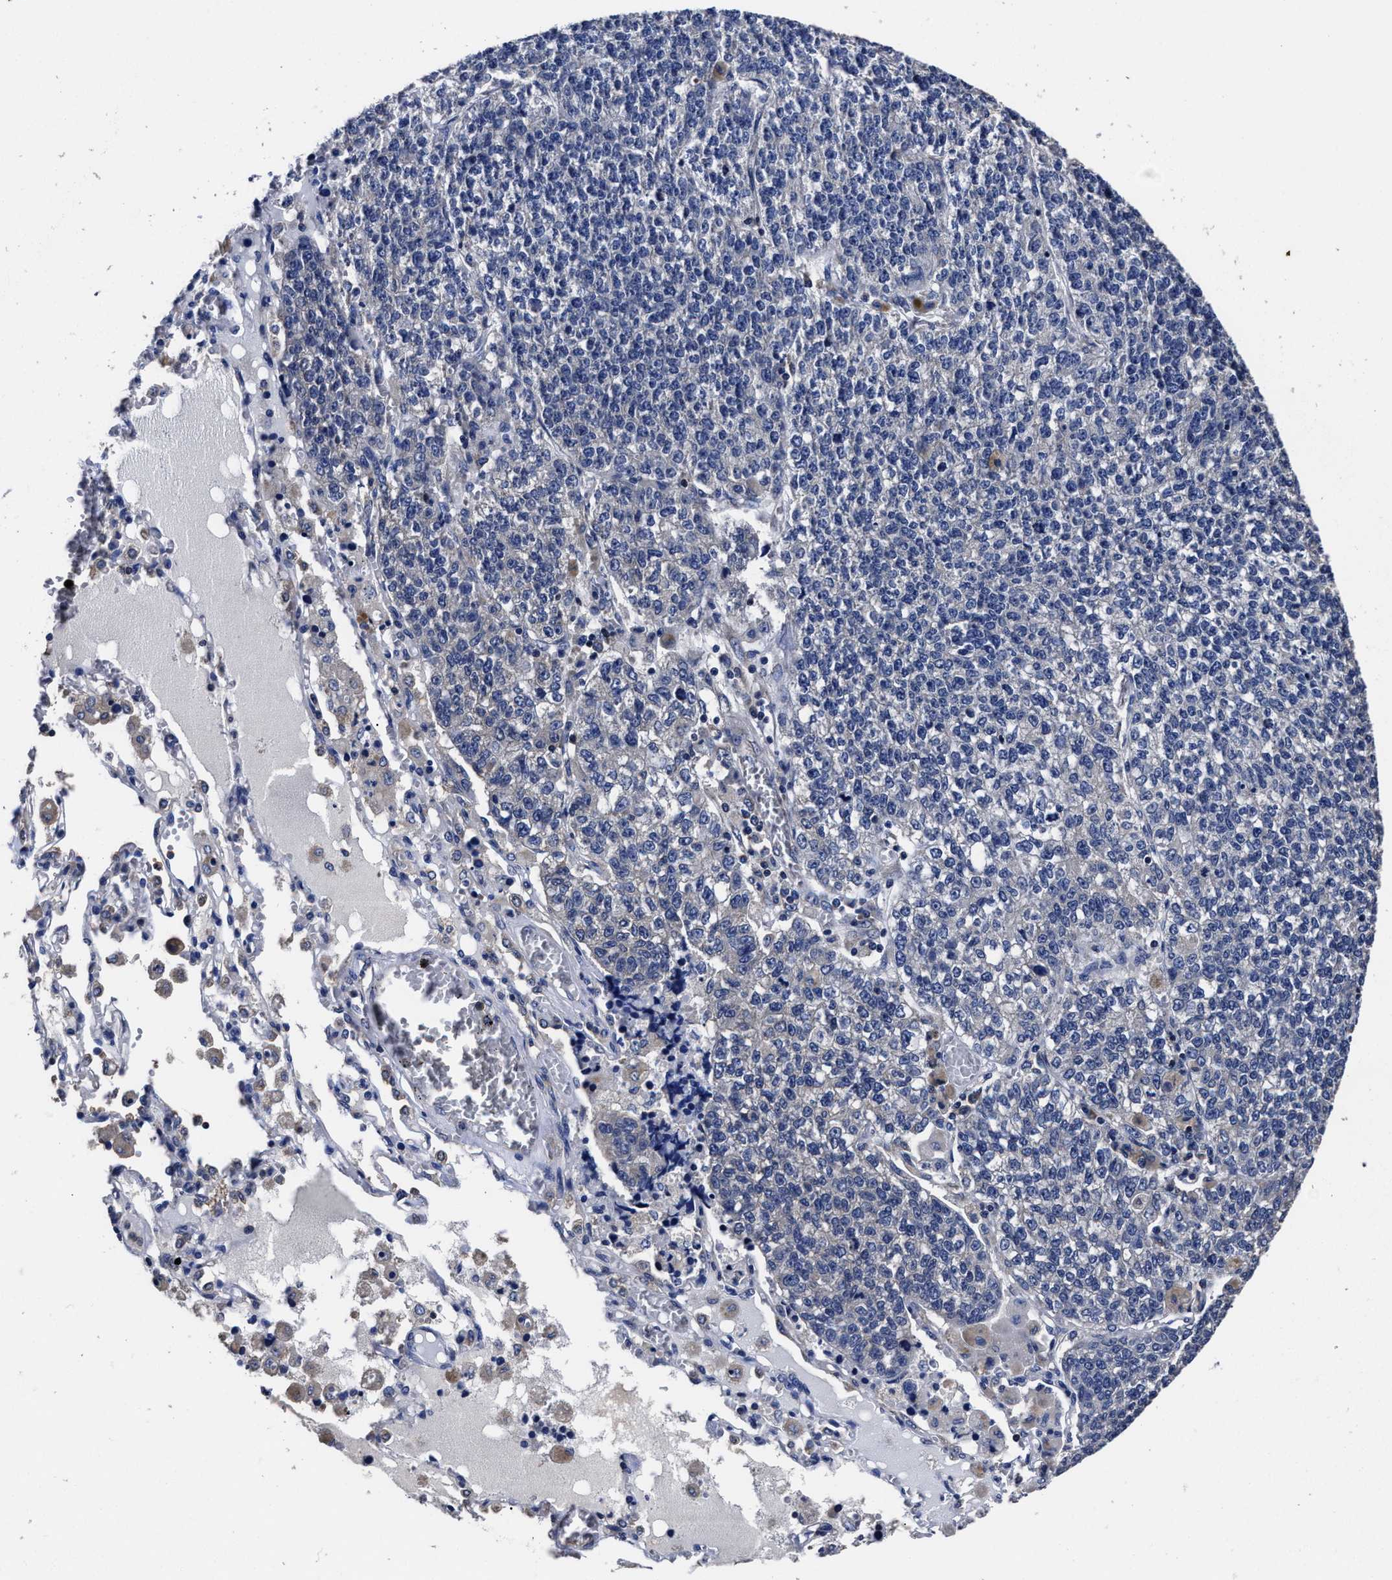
{"staining": {"intensity": "negative", "quantity": "none", "location": "none"}, "tissue": "lung cancer", "cell_type": "Tumor cells", "image_type": "cancer", "snomed": [{"axis": "morphology", "description": "Adenocarcinoma, NOS"}, {"axis": "topography", "description": "Lung"}], "caption": "Tumor cells show no significant staining in lung cancer (adenocarcinoma).", "gene": "AVEN", "patient": {"sex": "male", "age": 49}}